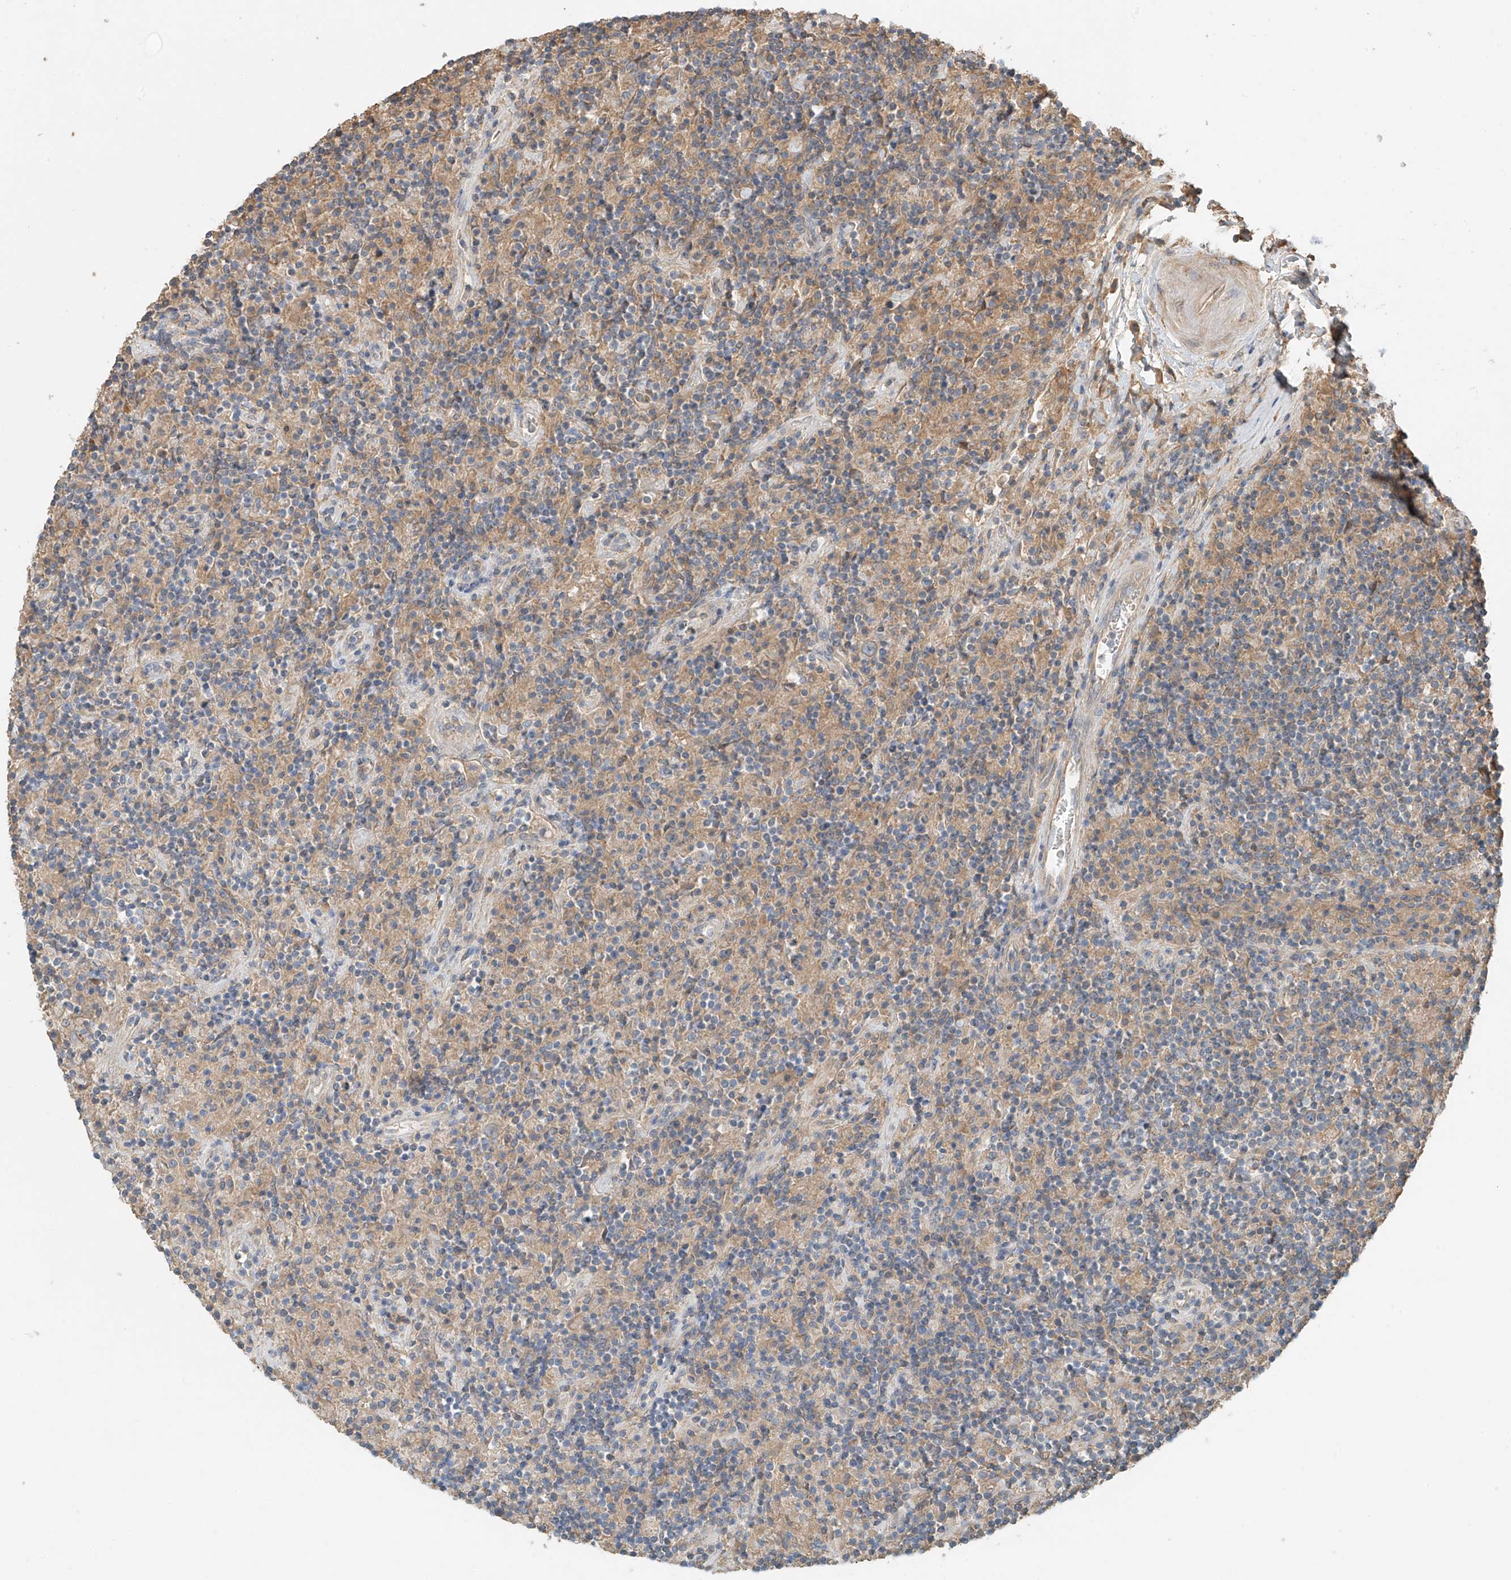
{"staining": {"intensity": "negative", "quantity": "none", "location": "none"}, "tissue": "lymphoma", "cell_type": "Tumor cells", "image_type": "cancer", "snomed": [{"axis": "morphology", "description": "Hodgkin's disease, NOS"}, {"axis": "topography", "description": "Lymph node"}], "caption": "DAB immunohistochemical staining of human lymphoma exhibits no significant expression in tumor cells. Brightfield microscopy of immunohistochemistry stained with DAB (3,3'-diaminobenzidine) (brown) and hematoxylin (blue), captured at high magnification.", "gene": "GNB1L", "patient": {"sex": "male", "age": 70}}